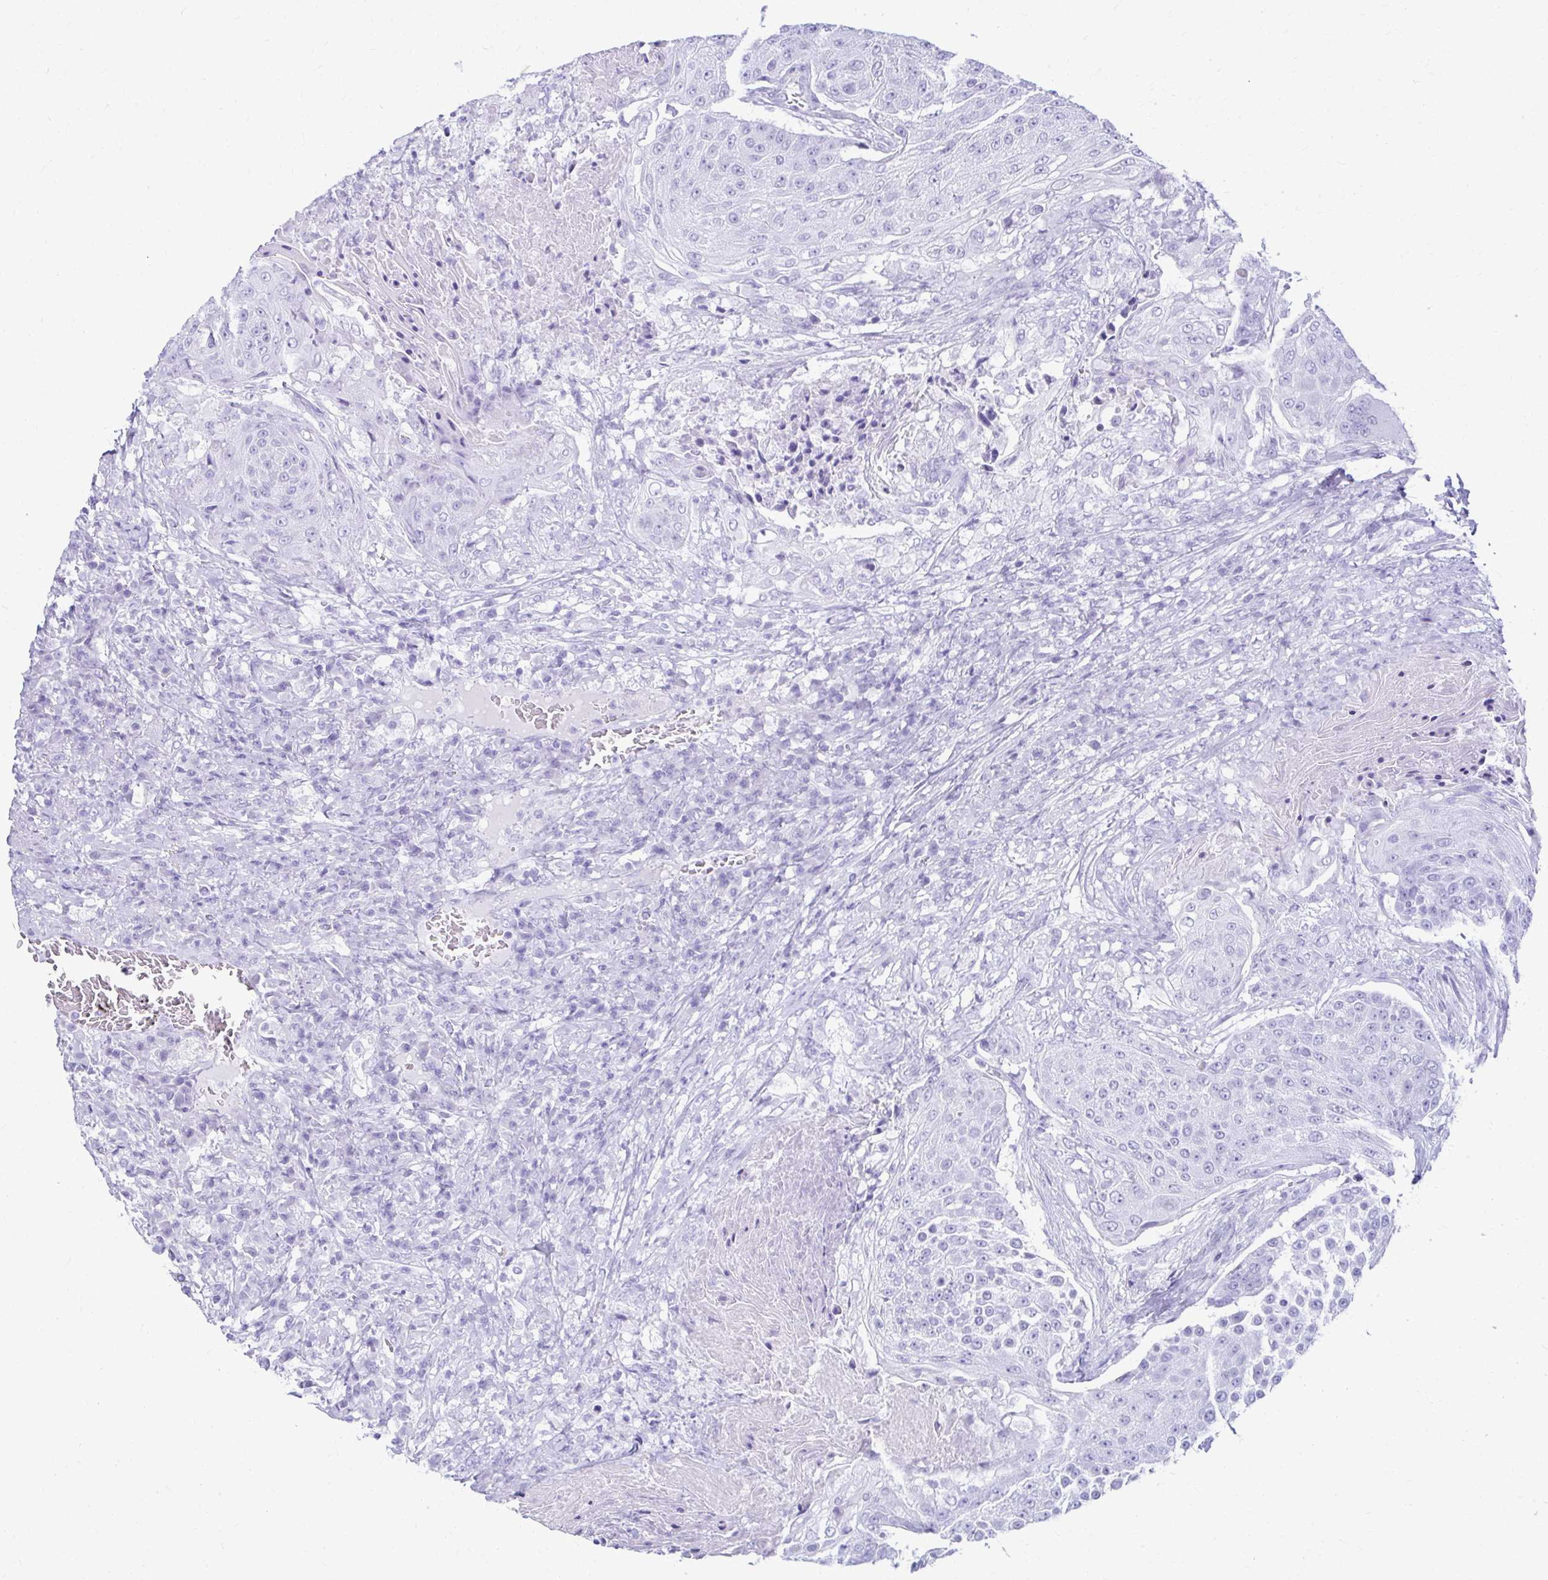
{"staining": {"intensity": "negative", "quantity": "none", "location": "none"}, "tissue": "urothelial cancer", "cell_type": "Tumor cells", "image_type": "cancer", "snomed": [{"axis": "morphology", "description": "Urothelial carcinoma, High grade"}, {"axis": "topography", "description": "Urinary bladder"}], "caption": "The photomicrograph displays no significant positivity in tumor cells of urothelial cancer.", "gene": "ATP4B", "patient": {"sex": "female", "age": 63}}